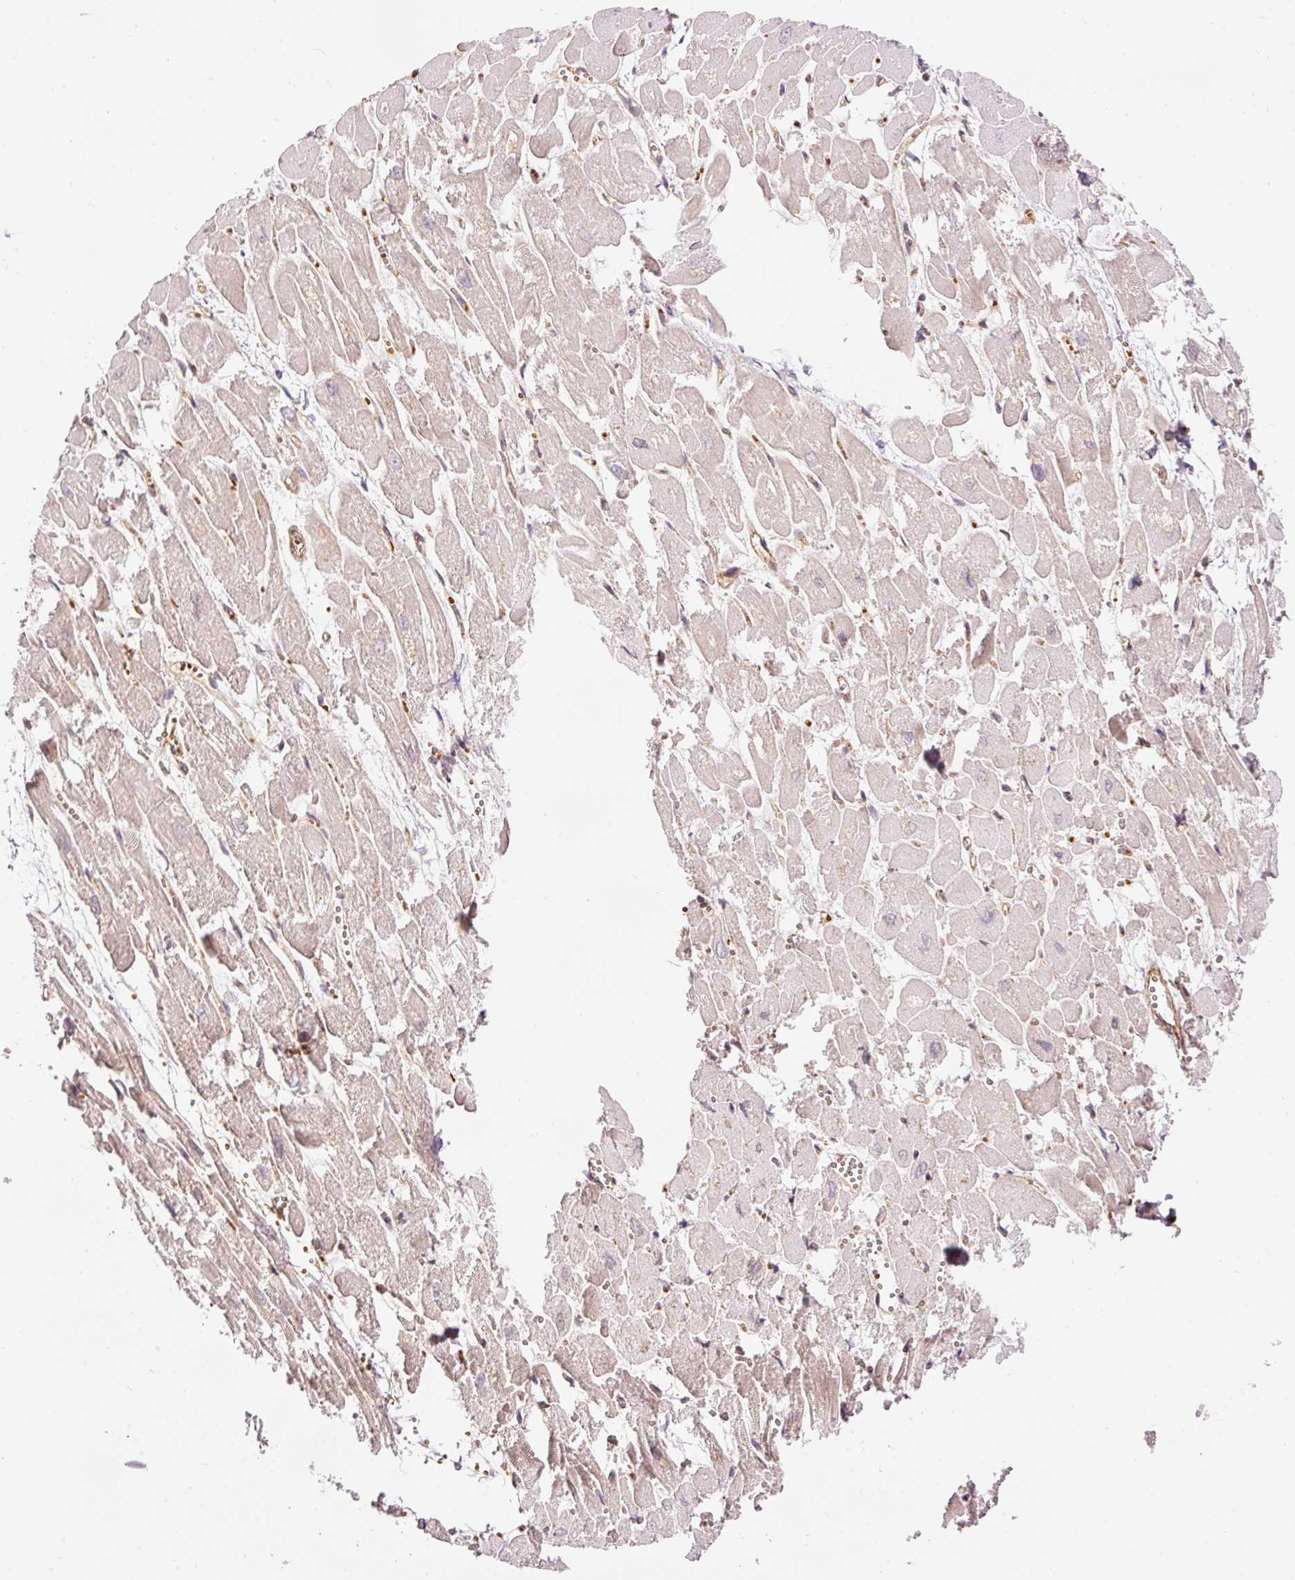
{"staining": {"intensity": "weak", "quantity": "<25%", "location": "cytoplasmic/membranous"}, "tissue": "heart muscle", "cell_type": "Cardiomyocytes", "image_type": "normal", "snomed": [{"axis": "morphology", "description": "Normal tissue, NOS"}, {"axis": "topography", "description": "Heart"}], "caption": "IHC image of normal heart muscle: human heart muscle stained with DAB reveals no significant protein expression in cardiomyocytes. Nuclei are stained in blue.", "gene": "ADCY4", "patient": {"sex": "male", "age": 54}}